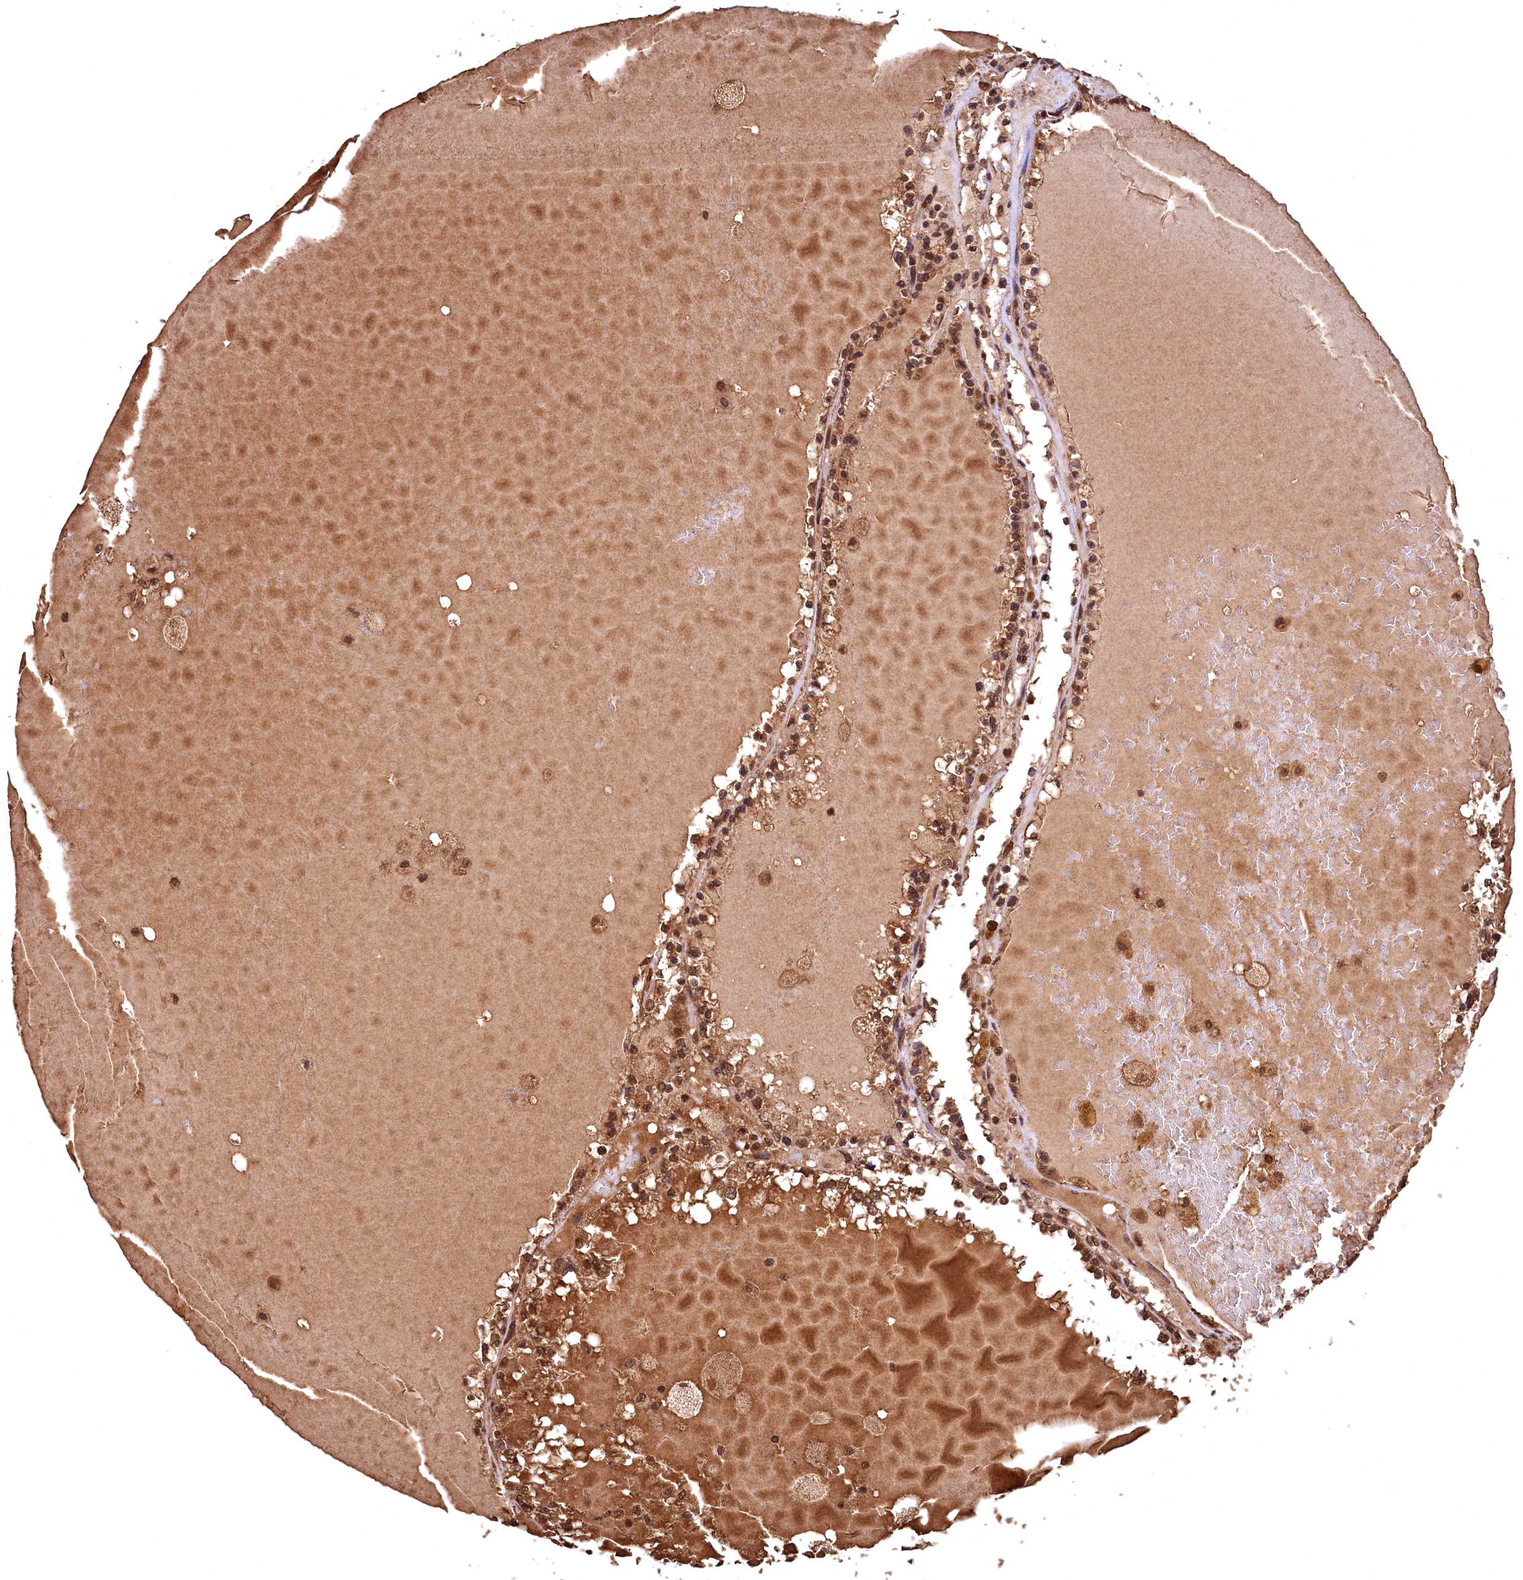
{"staining": {"intensity": "moderate", "quantity": ">75%", "location": "cytoplasmic/membranous,nuclear"}, "tissue": "renal cancer", "cell_type": "Tumor cells", "image_type": "cancer", "snomed": [{"axis": "morphology", "description": "Adenocarcinoma, NOS"}, {"axis": "topography", "description": "Kidney"}], "caption": "Protein staining reveals moderate cytoplasmic/membranous and nuclear expression in approximately >75% of tumor cells in renal cancer (adenocarcinoma). The staining was performed using DAB, with brown indicating positive protein expression. Nuclei are stained blue with hematoxylin.", "gene": "CEP57L1", "patient": {"sex": "female", "age": 56}}